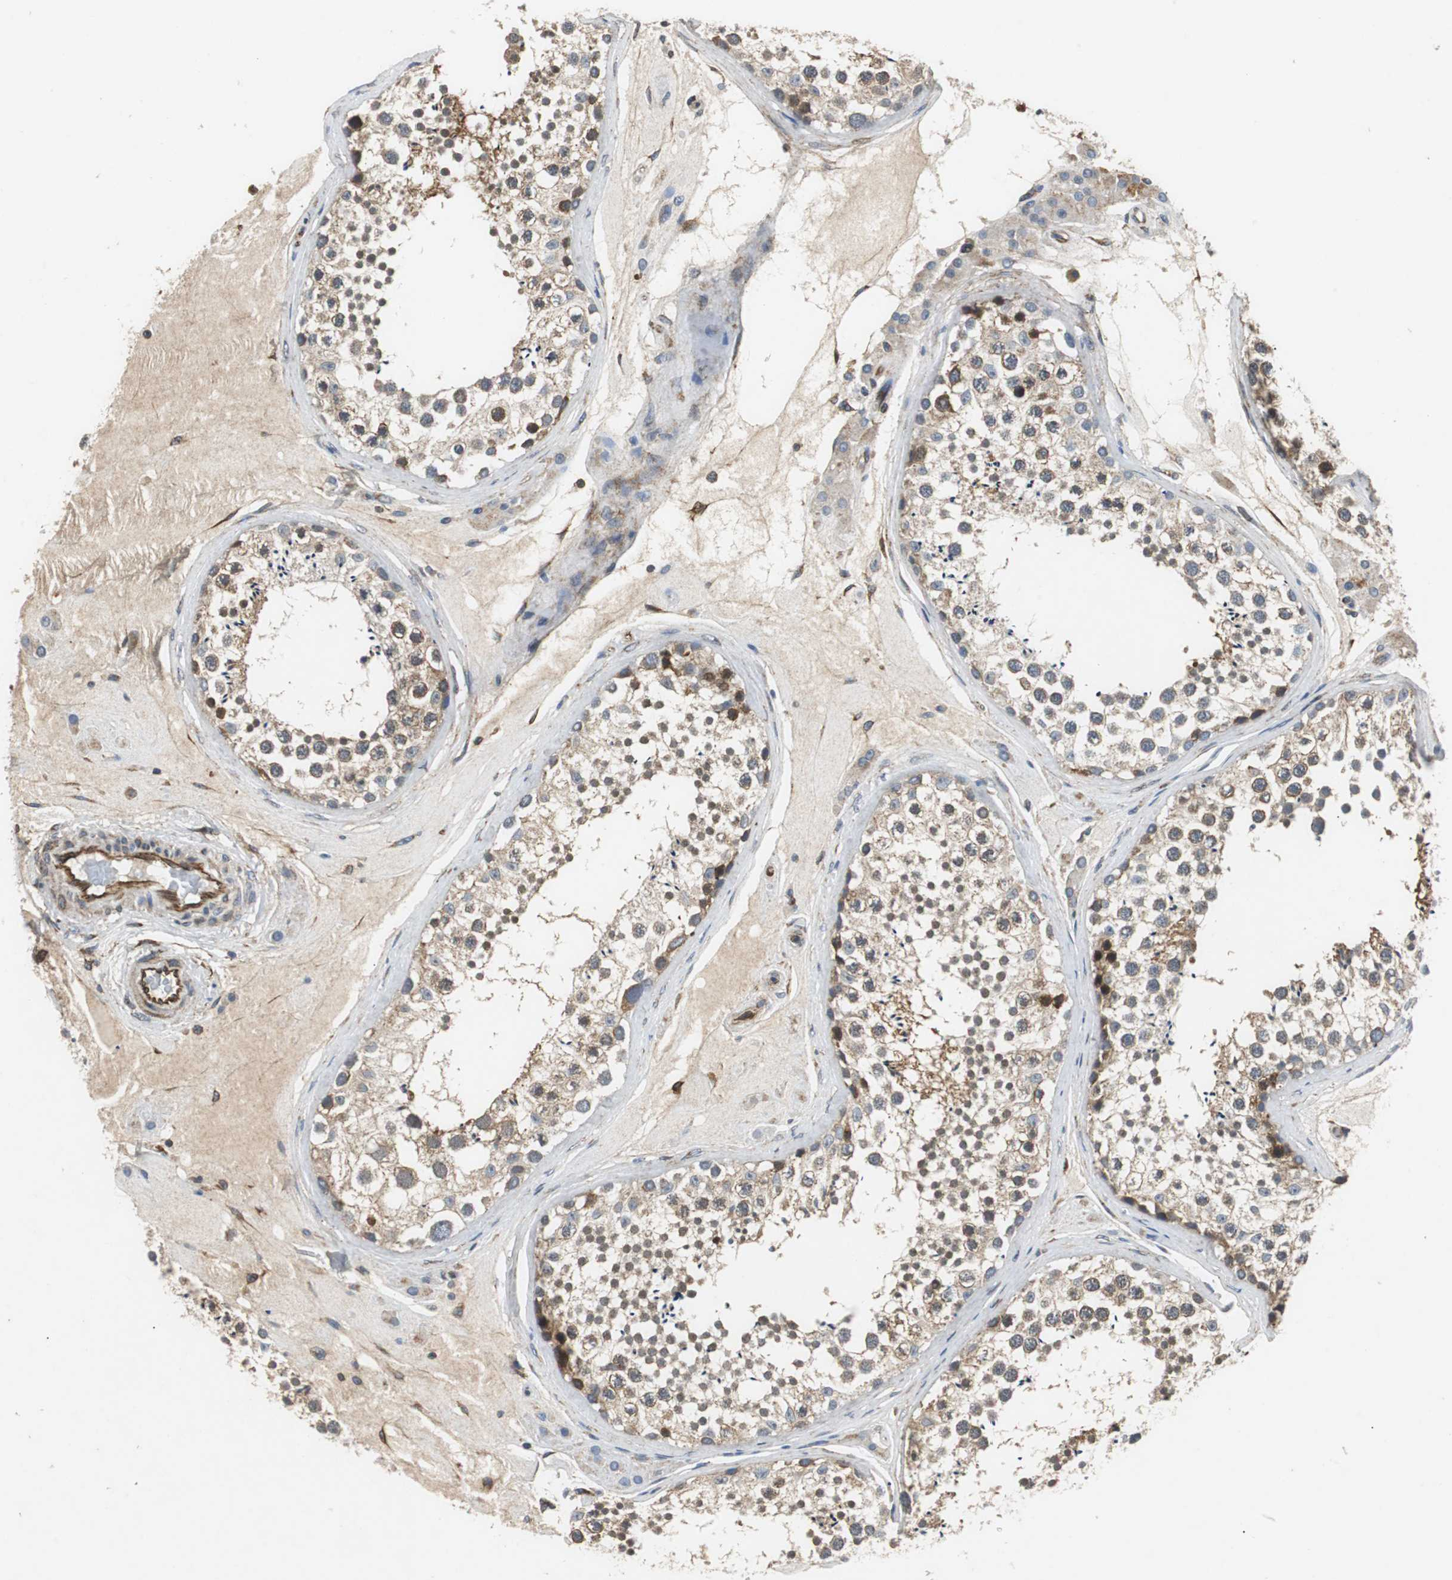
{"staining": {"intensity": "moderate", "quantity": ">75%", "location": "cytoplasmic/membranous"}, "tissue": "testis", "cell_type": "Cells in seminiferous ducts", "image_type": "normal", "snomed": [{"axis": "morphology", "description": "Normal tissue, NOS"}, {"axis": "topography", "description": "Testis"}], "caption": "This image reveals IHC staining of normal human testis, with medium moderate cytoplasmic/membranous staining in approximately >75% of cells in seminiferous ducts.", "gene": "ISCU", "patient": {"sex": "male", "age": 46}}